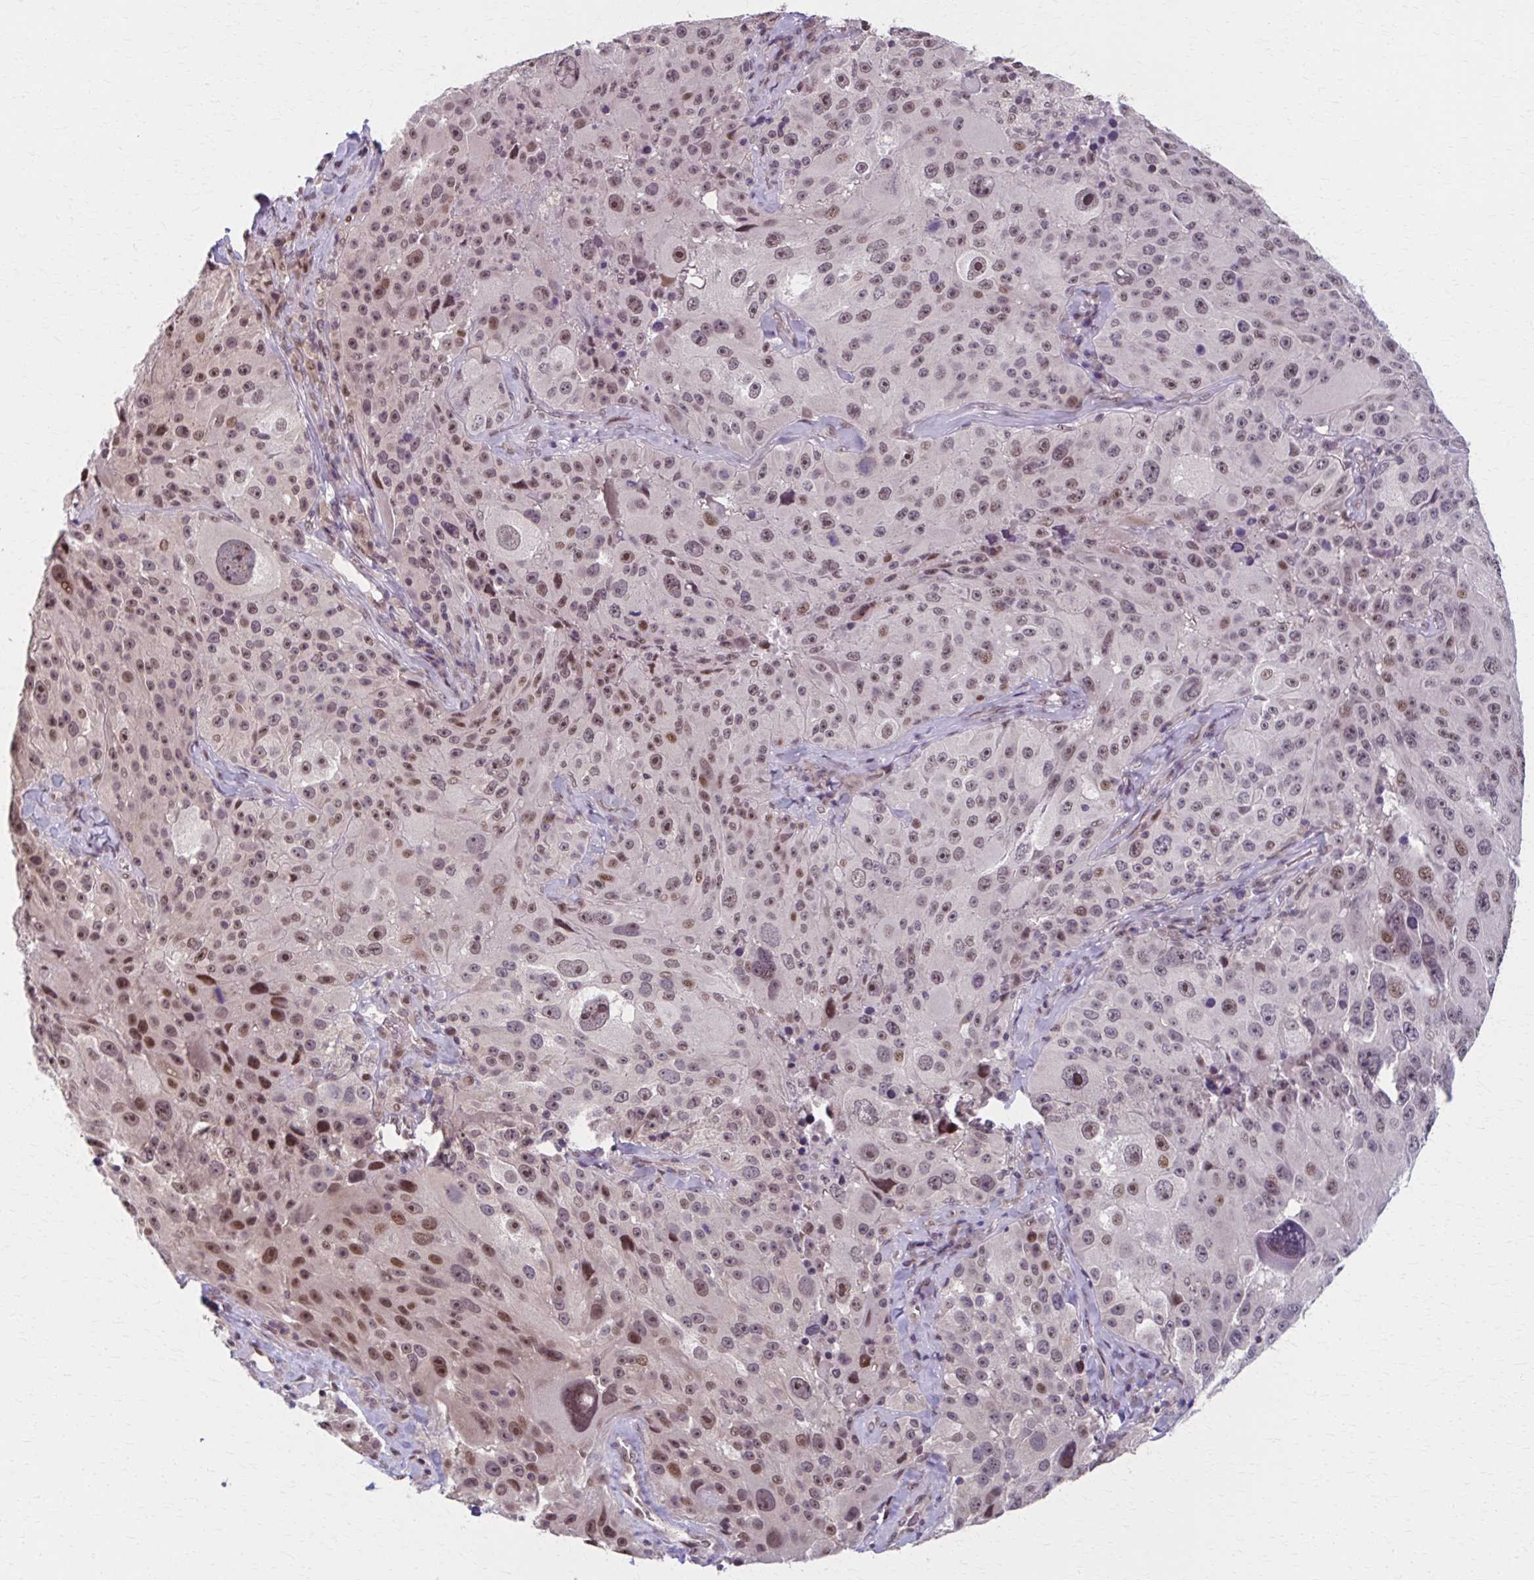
{"staining": {"intensity": "moderate", "quantity": ">75%", "location": "nuclear"}, "tissue": "melanoma", "cell_type": "Tumor cells", "image_type": "cancer", "snomed": [{"axis": "morphology", "description": "Malignant melanoma, Metastatic site"}, {"axis": "topography", "description": "Lymph node"}], "caption": "Tumor cells reveal medium levels of moderate nuclear staining in about >75% of cells in melanoma. (IHC, brightfield microscopy, high magnification).", "gene": "SETBP1", "patient": {"sex": "male", "age": 62}}